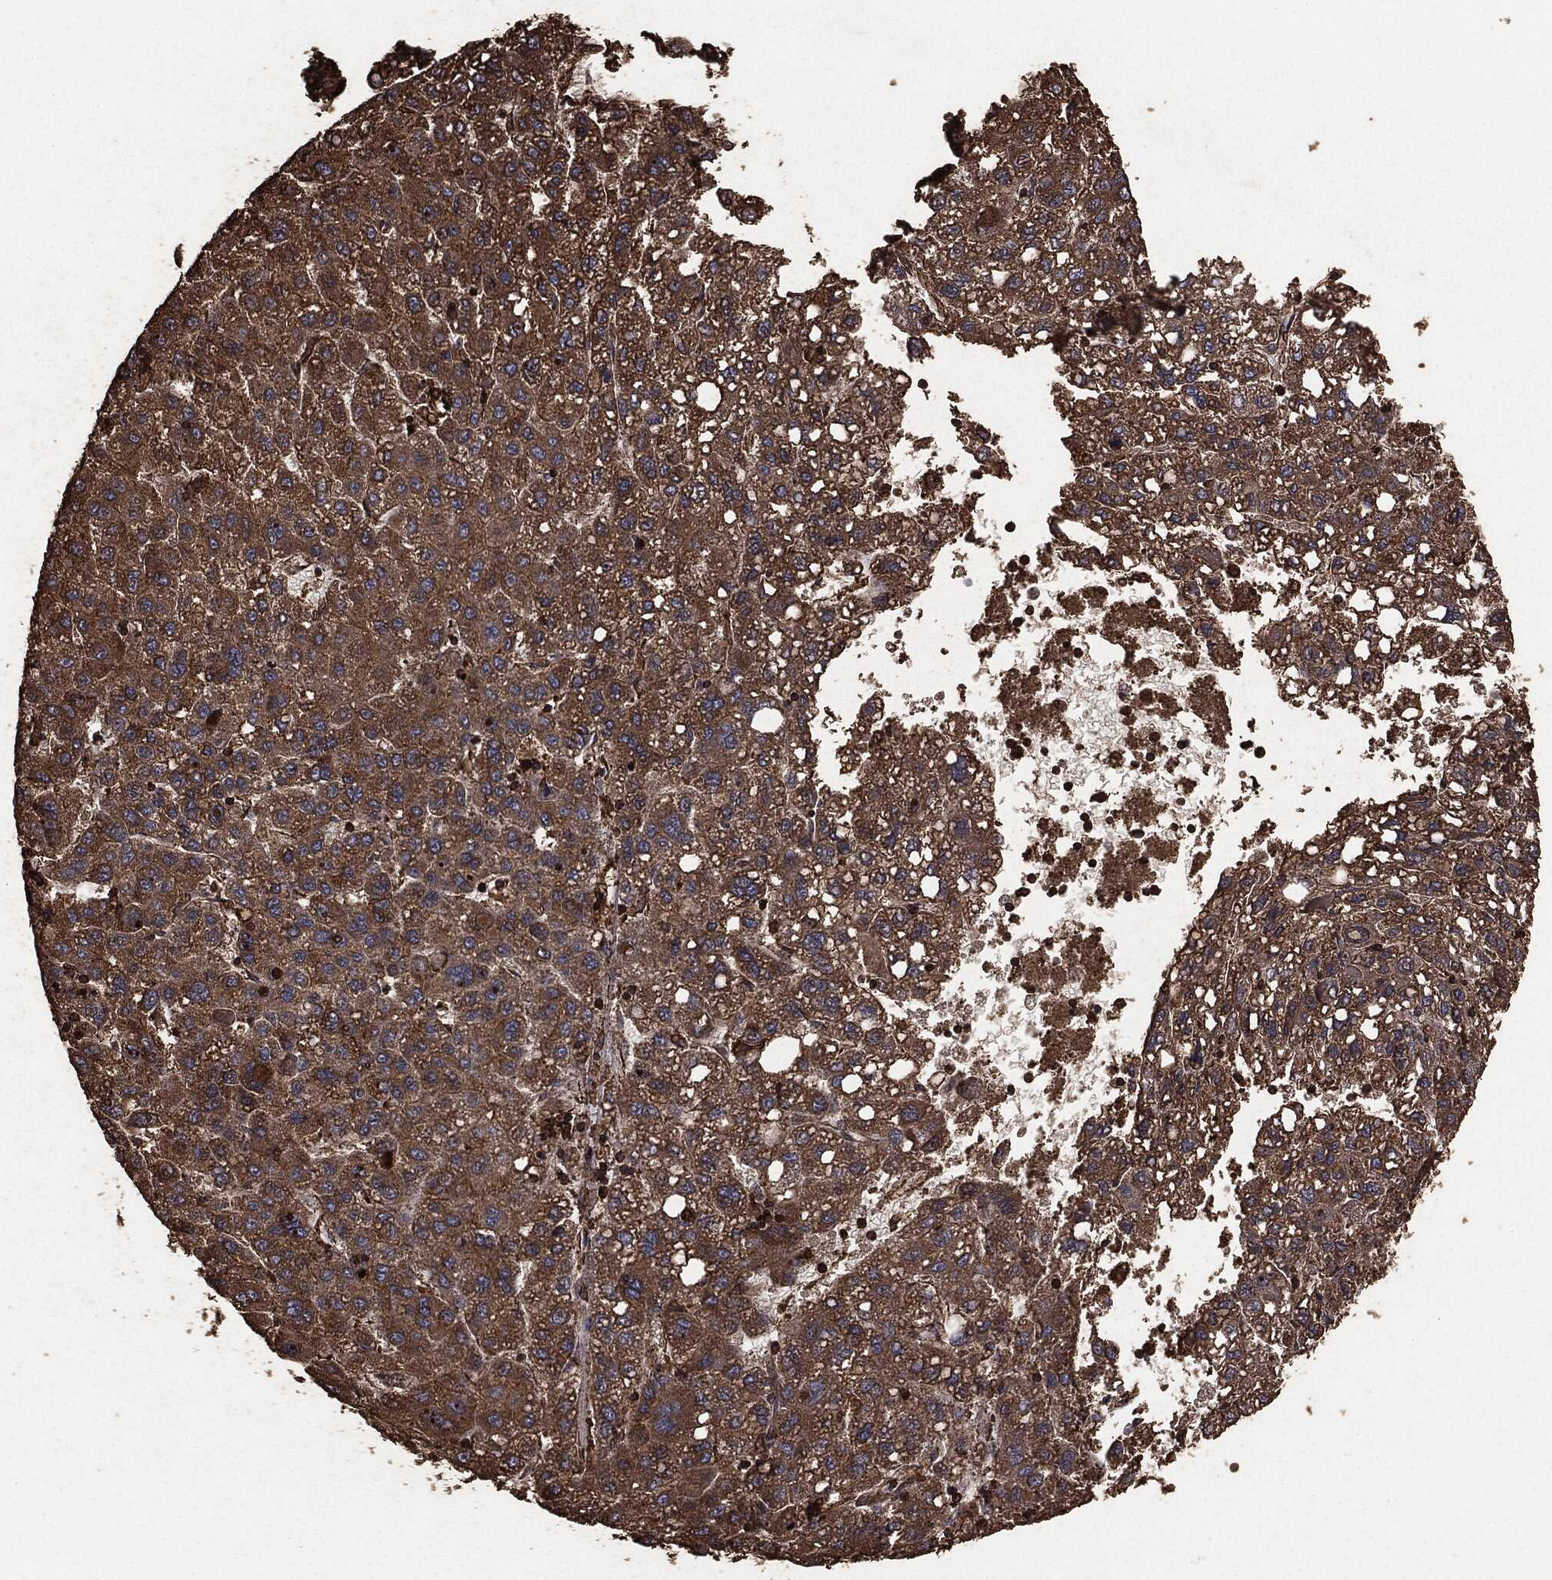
{"staining": {"intensity": "moderate", "quantity": ">75%", "location": "cytoplasmic/membranous"}, "tissue": "liver cancer", "cell_type": "Tumor cells", "image_type": "cancer", "snomed": [{"axis": "morphology", "description": "Carcinoma, Hepatocellular, NOS"}, {"axis": "topography", "description": "Liver"}], "caption": "This photomicrograph reveals immunohistochemistry (IHC) staining of liver cancer, with medium moderate cytoplasmic/membranous positivity in about >75% of tumor cells.", "gene": "MTOR", "patient": {"sex": "female", "age": 82}}